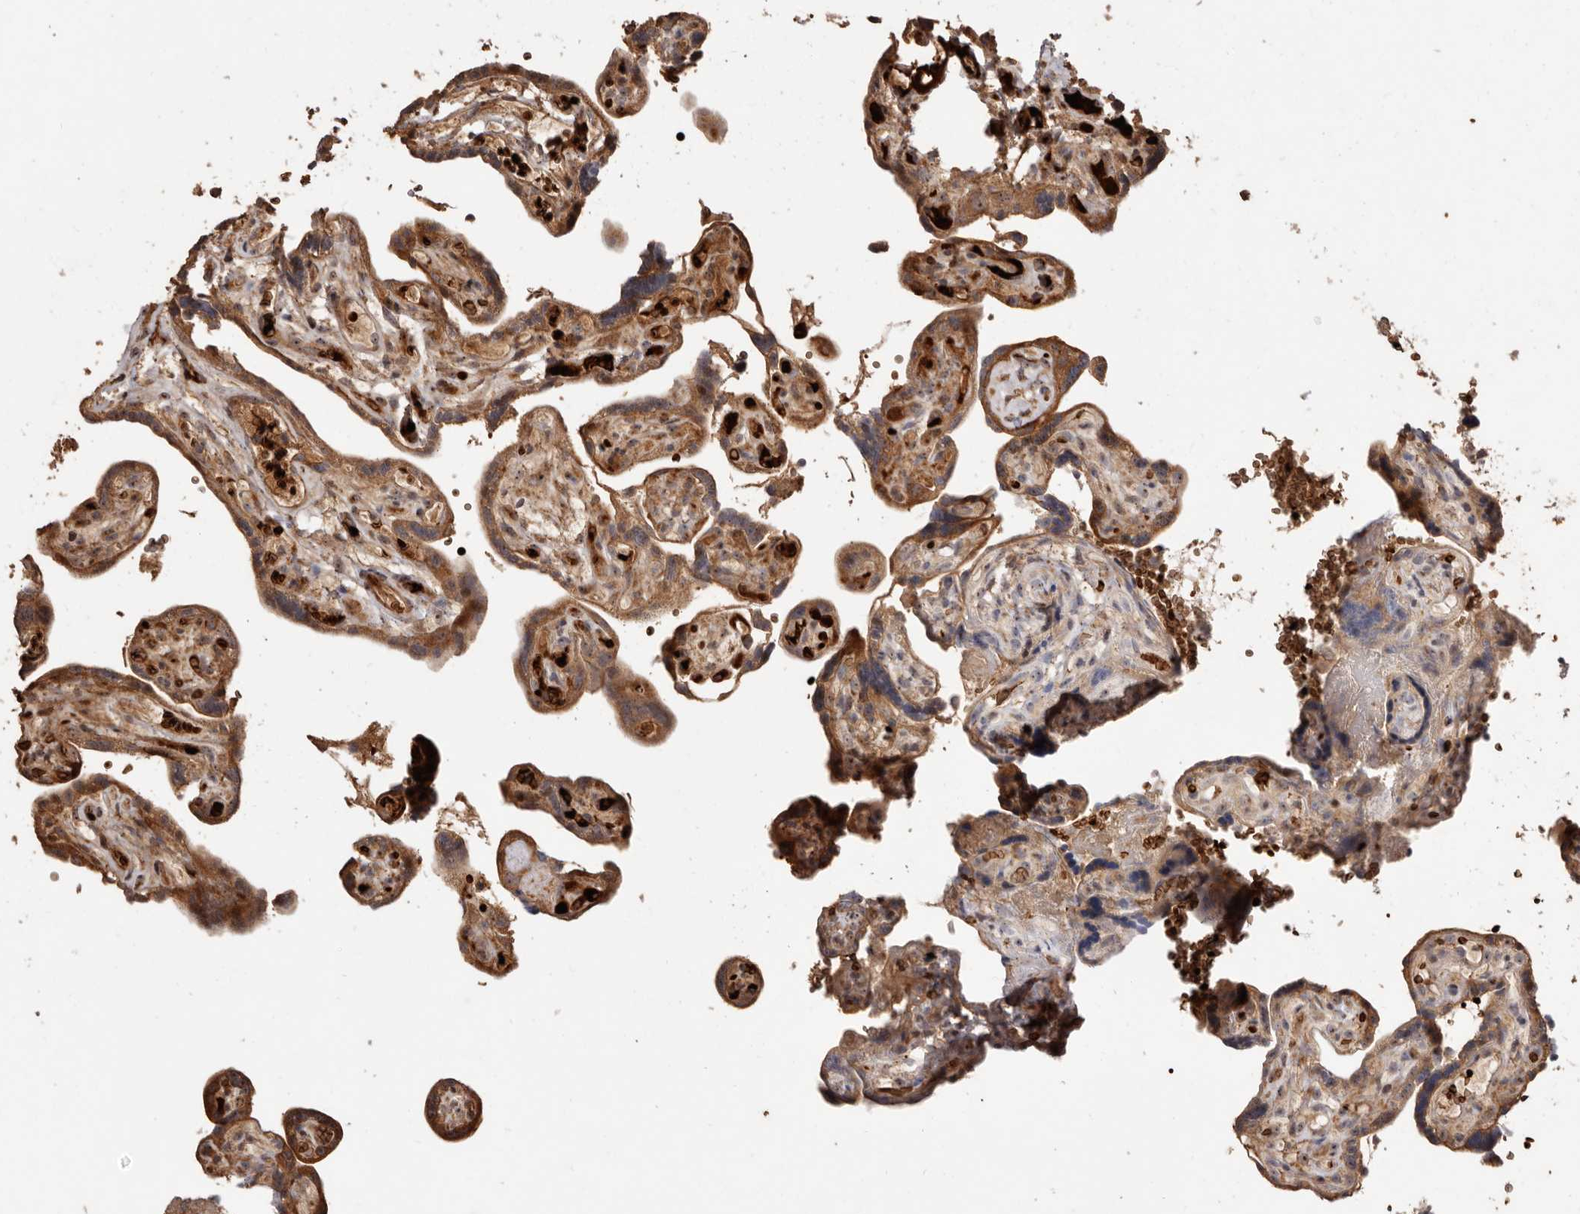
{"staining": {"intensity": "weak", "quantity": ">75%", "location": "cytoplasmic/membranous"}, "tissue": "placenta", "cell_type": "Decidual cells", "image_type": "normal", "snomed": [{"axis": "morphology", "description": "Normal tissue, NOS"}, {"axis": "topography", "description": "Placenta"}], "caption": "This histopathology image reveals immunohistochemistry staining of benign human placenta, with low weak cytoplasmic/membranous expression in about >75% of decidual cells.", "gene": "GRAMD2A", "patient": {"sex": "female", "age": 30}}